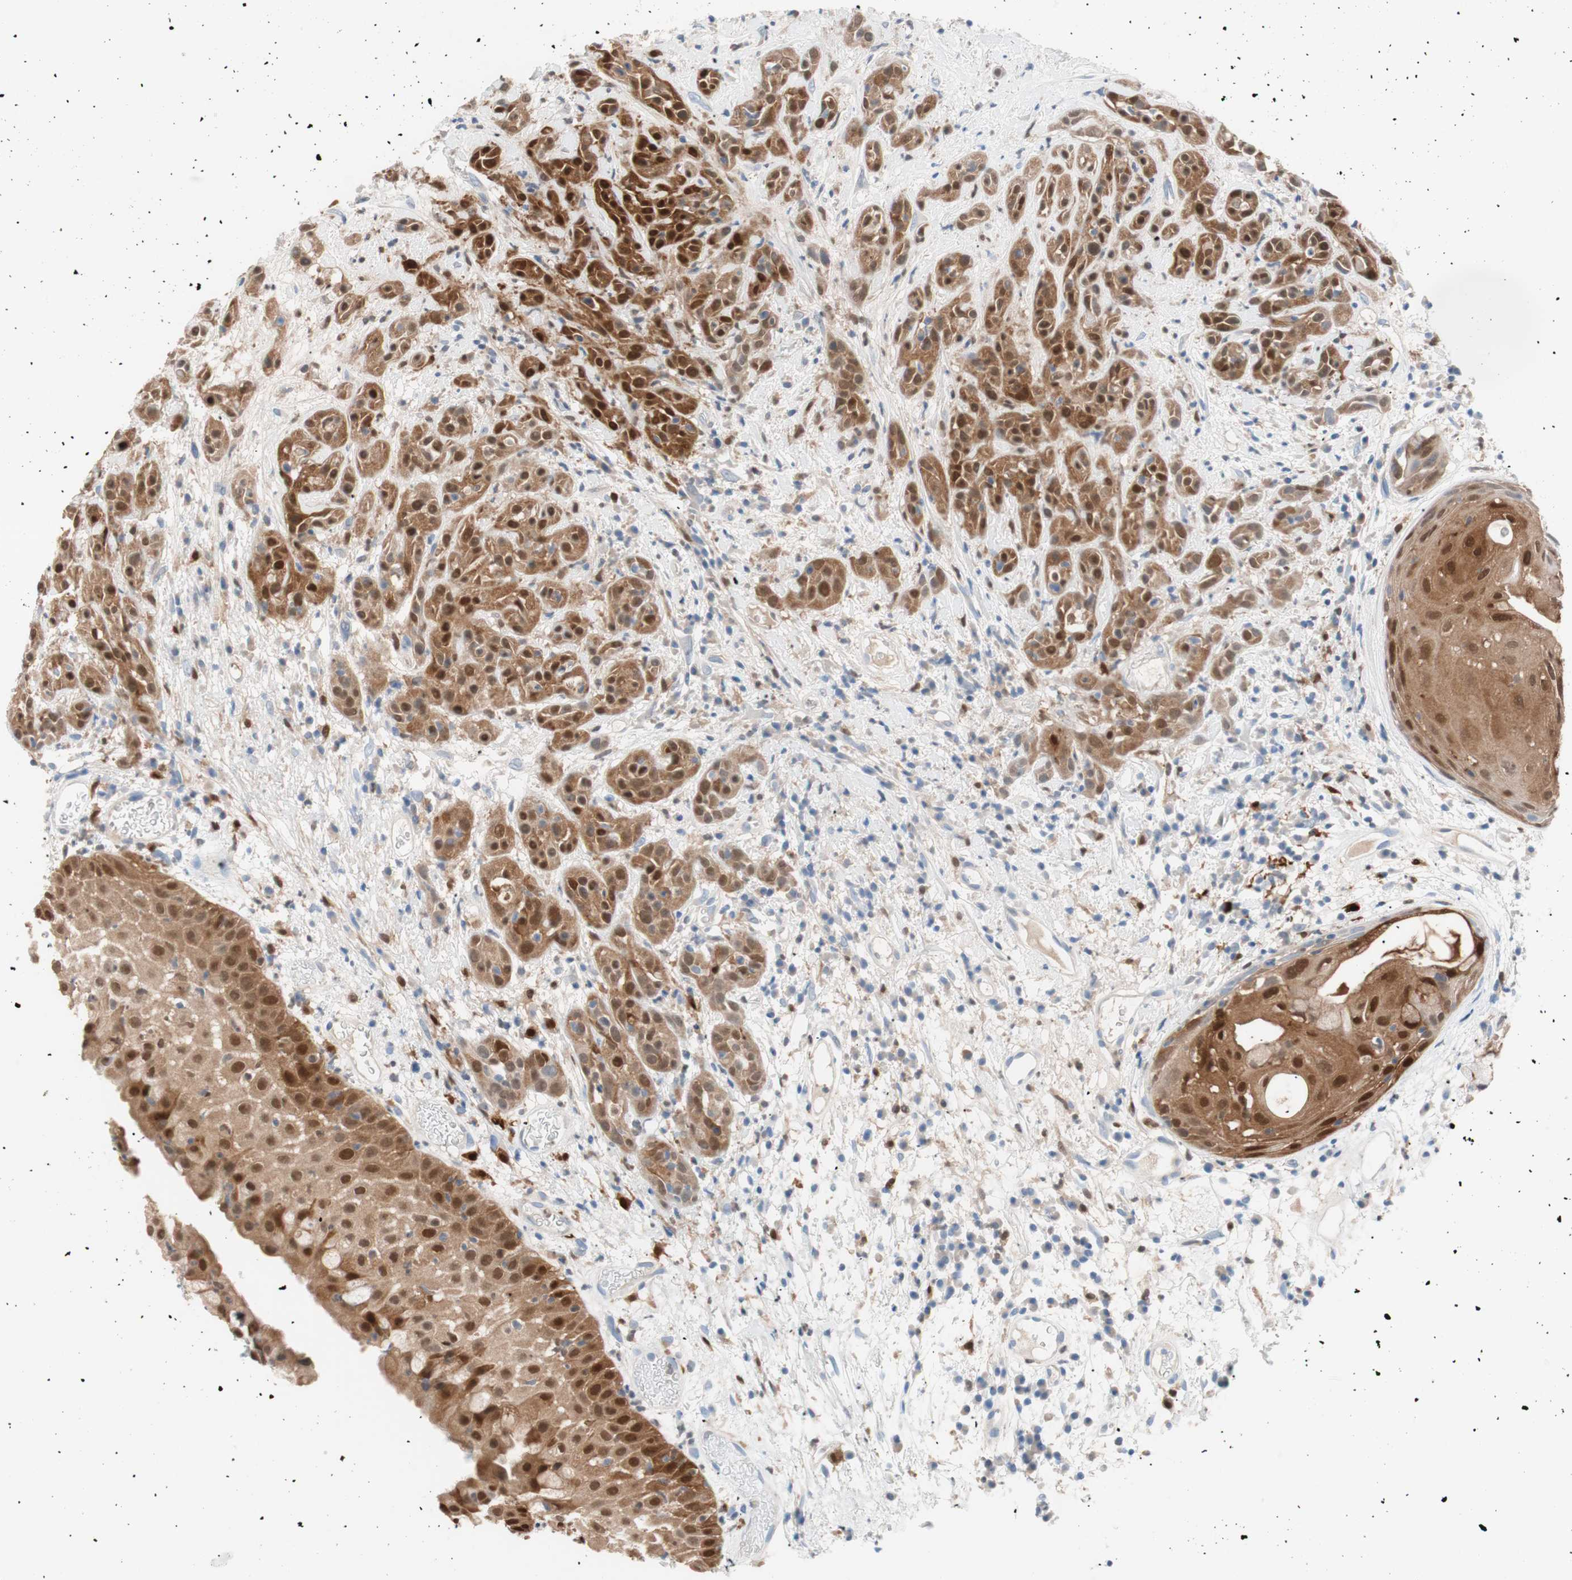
{"staining": {"intensity": "strong", "quantity": ">75%", "location": "cytoplasmic/membranous,nuclear"}, "tissue": "head and neck cancer", "cell_type": "Tumor cells", "image_type": "cancer", "snomed": [{"axis": "morphology", "description": "Squamous cell carcinoma, NOS"}, {"axis": "topography", "description": "Head-Neck"}], "caption": "Immunohistochemical staining of human head and neck cancer reveals high levels of strong cytoplasmic/membranous and nuclear positivity in approximately >75% of tumor cells.", "gene": "IL18", "patient": {"sex": "male", "age": 62}}